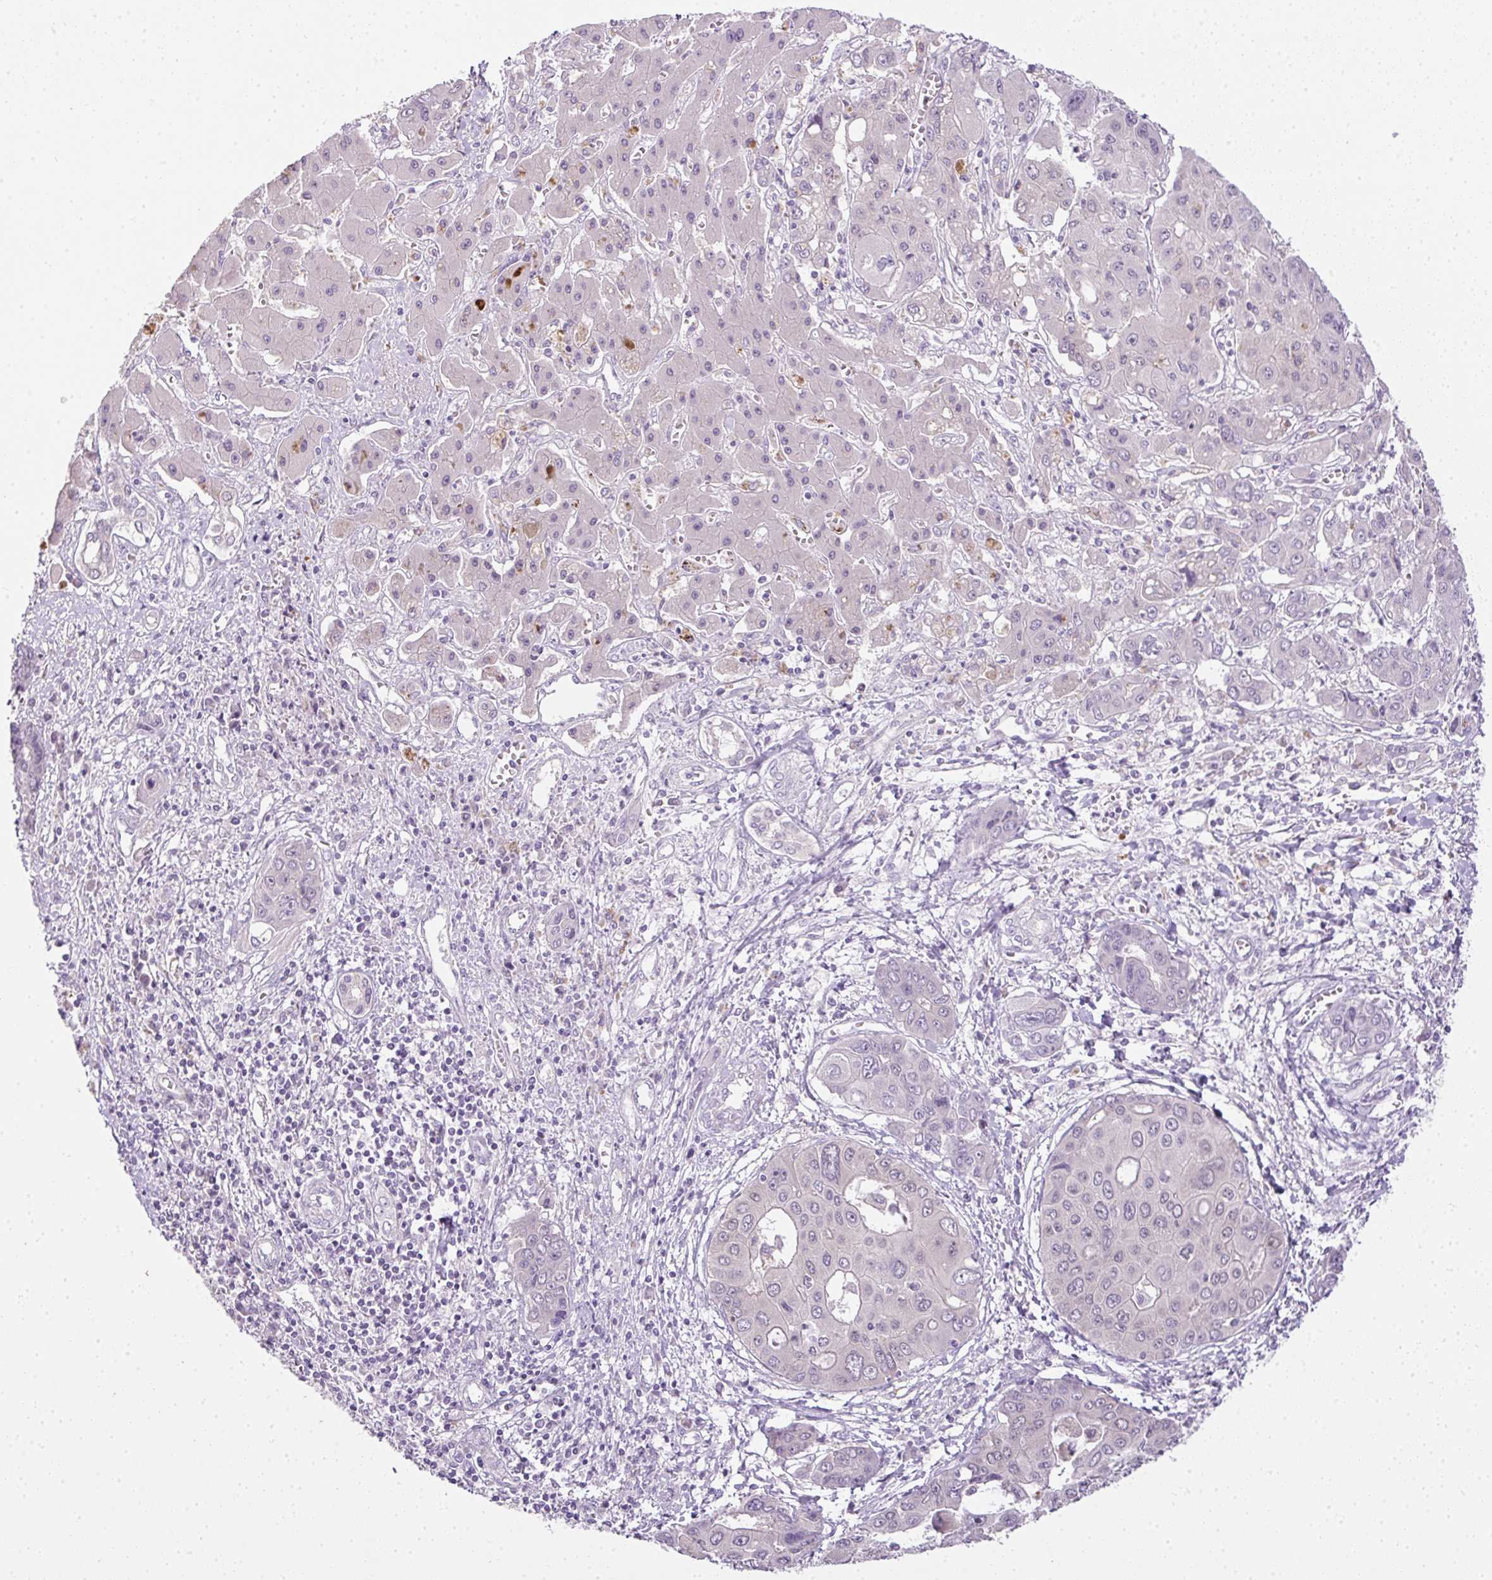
{"staining": {"intensity": "negative", "quantity": "none", "location": "none"}, "tissue": "liver cancer", "cell_type": "Tumor cells", "image_type": "cancer", "snomed": [{"axis": "morphology", "description": "Cholangiocarcinoma"}, {"axis": "topography", "description": "Liver"}], "caption": "The immunohistochemistry (IHC) photomicrograph has no significant staining in tumor cells of liver cholangiocarcinoma tissue.", "gene": "CMPK1", "patient": {"sex": "male", "age": 67}}